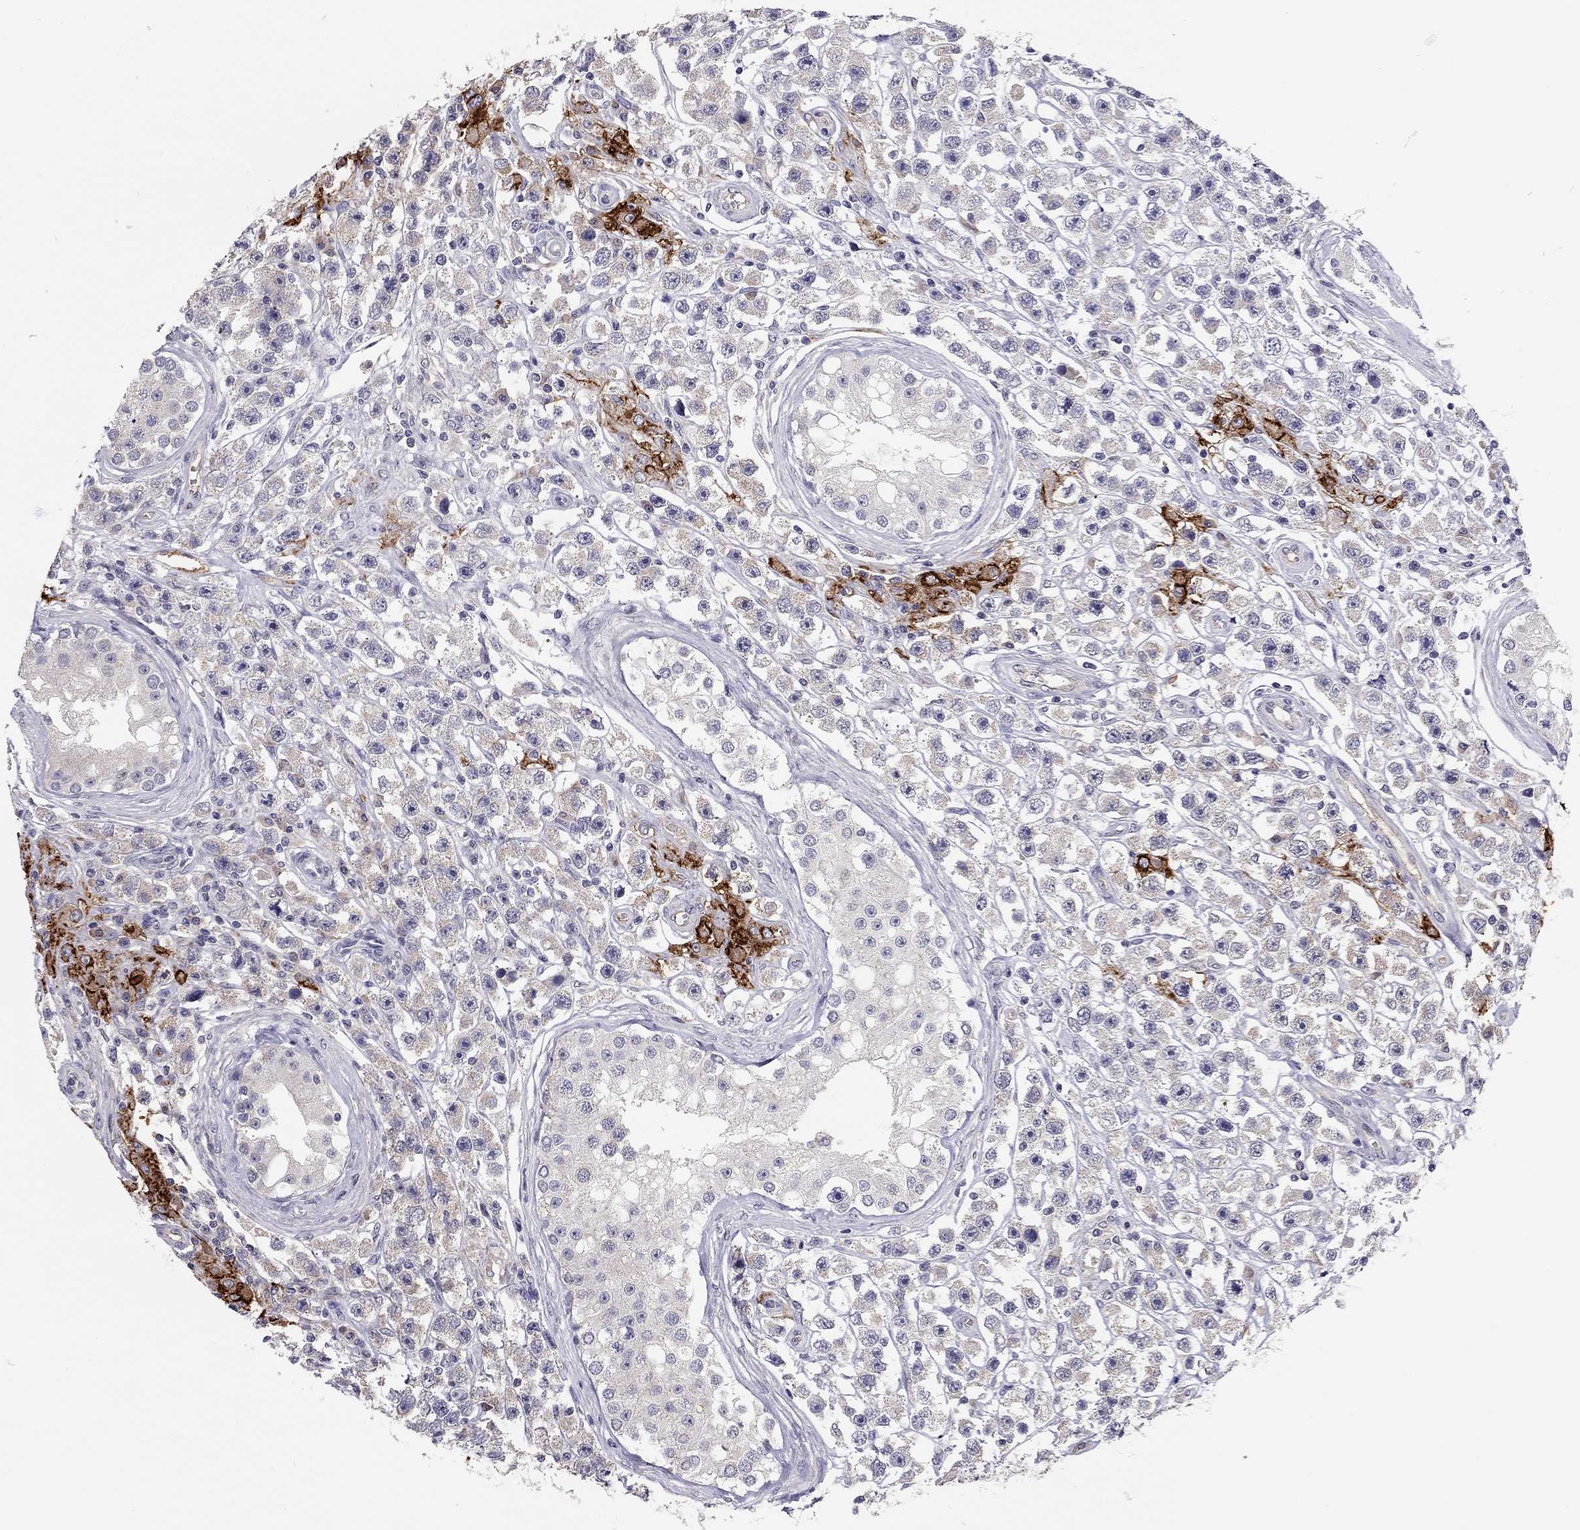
{"staining": {"intensity": "strong", "quantity": "<25%", "location": "cytoplasmic/membranous"}, "tissue": "testis cancer", "cell_type": "Tumor cells", "image_type": "cancer", "snomed": [{"axis": "morphology", "description": "Seminoma, NOS"}, {"axis": "topography", "description": "Testis"}], "caption": "The immunohistochemical stain highlights strong cytoplasmic/membranous staining in tumor cells of testis seminoma tissue.", "gene": "SCARB1", "patient": {"sex": "male", "age": 45}}